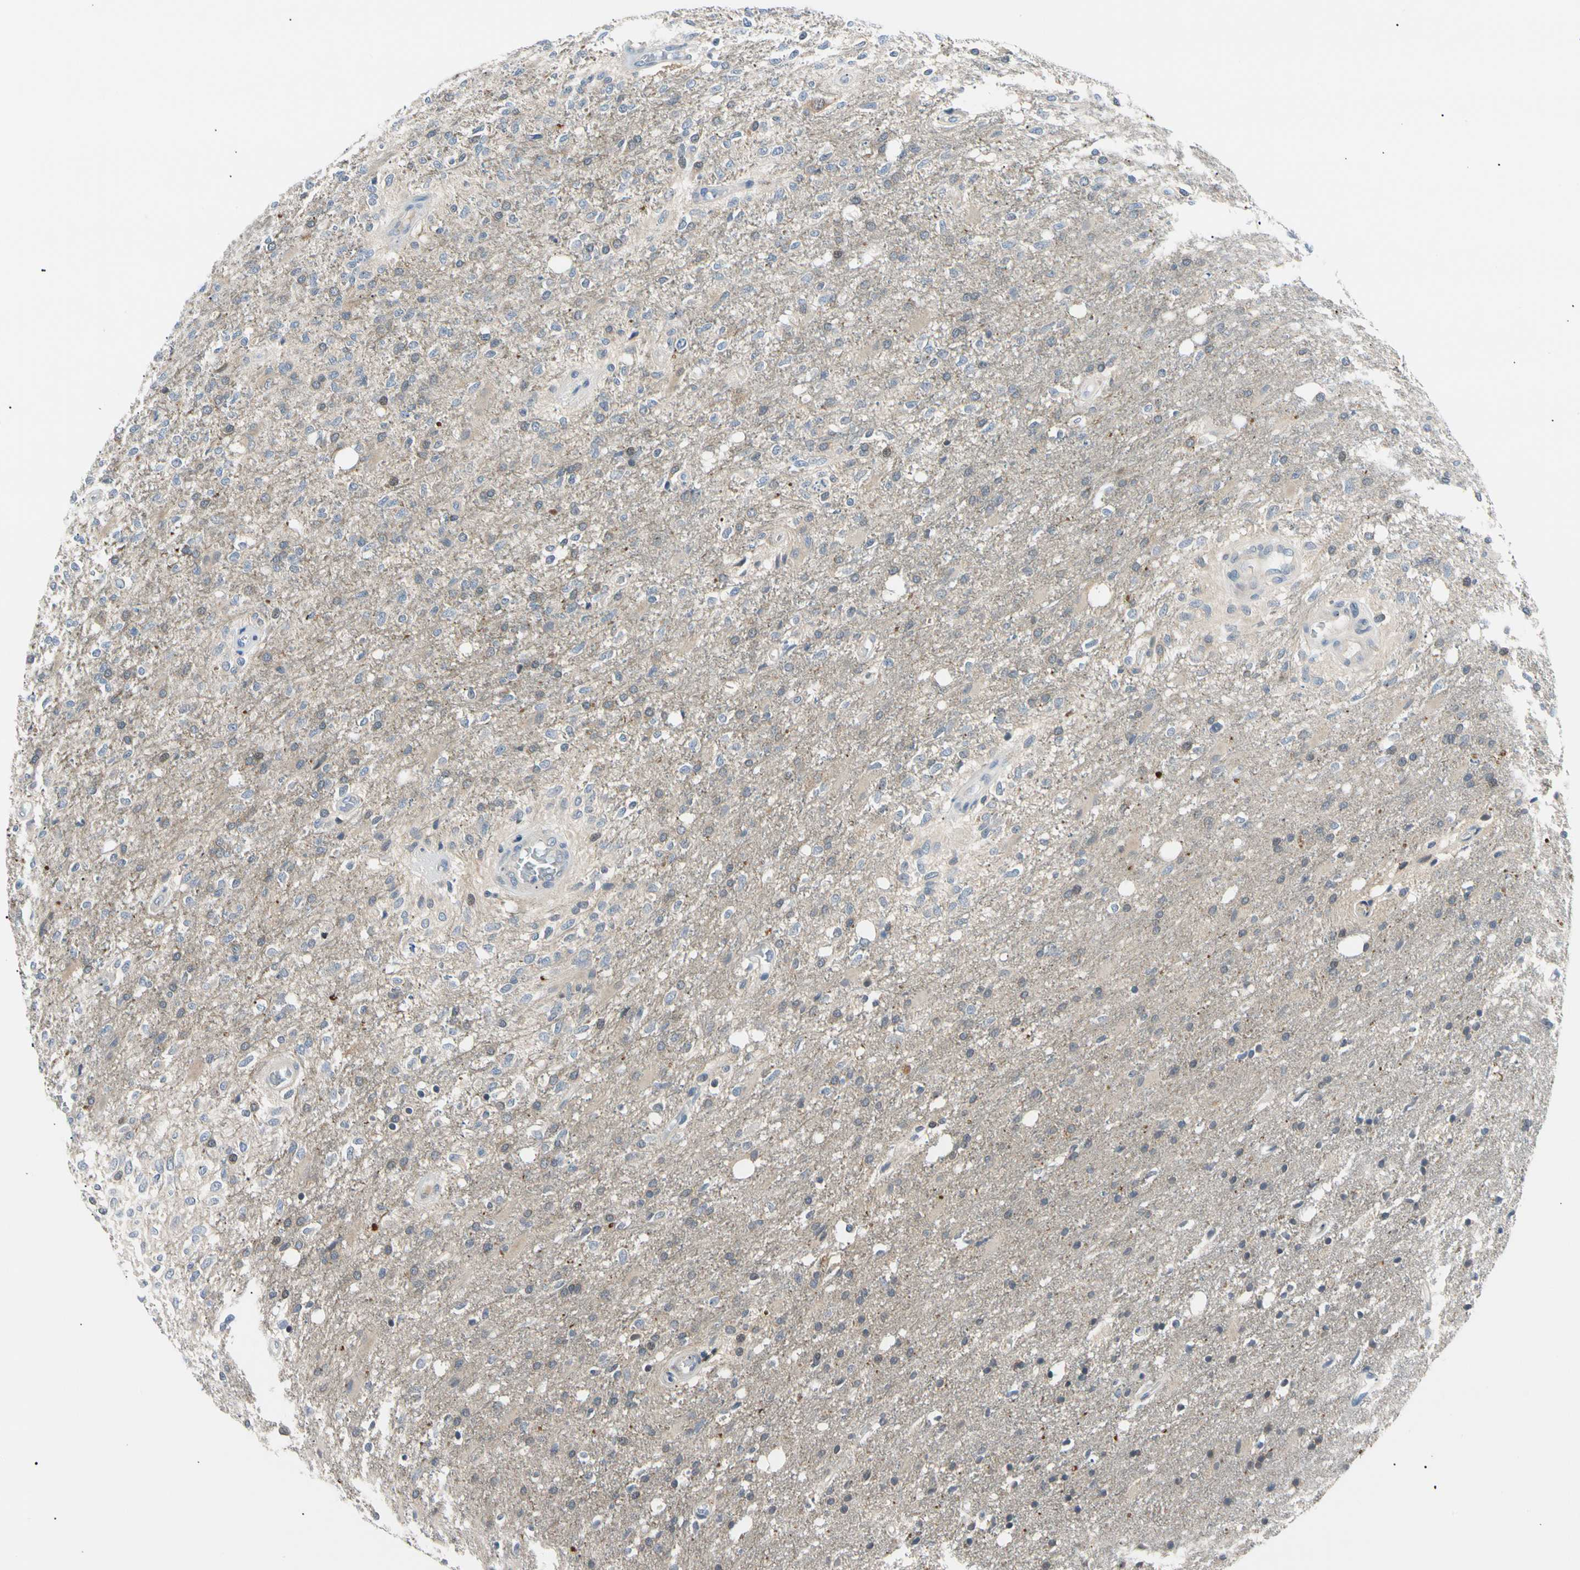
{"staining": {"intensity": "weak", "quantity": "<25%", "location": "cytoplasmic/membranous,nuclear"}, "tissue": "glioma", "cell_type": "Tumor cells", "image_type": "cancer", "snomed": [{"axis": "morphology", "description": "Normal tissue, NOS"}, {"axis": "morphology", "description": "Glioma, malignant, High grade"}, {"axis": "topography", "description": "Cerebral cortex"}], "caption": "An image of human malignant glioma (high-grade) is negative for staining in tumor cells. (DAB IHC with hematoxylin counter stain).", "gene": "SEC23B", "patient": {"sex": "male", "age": 77}}